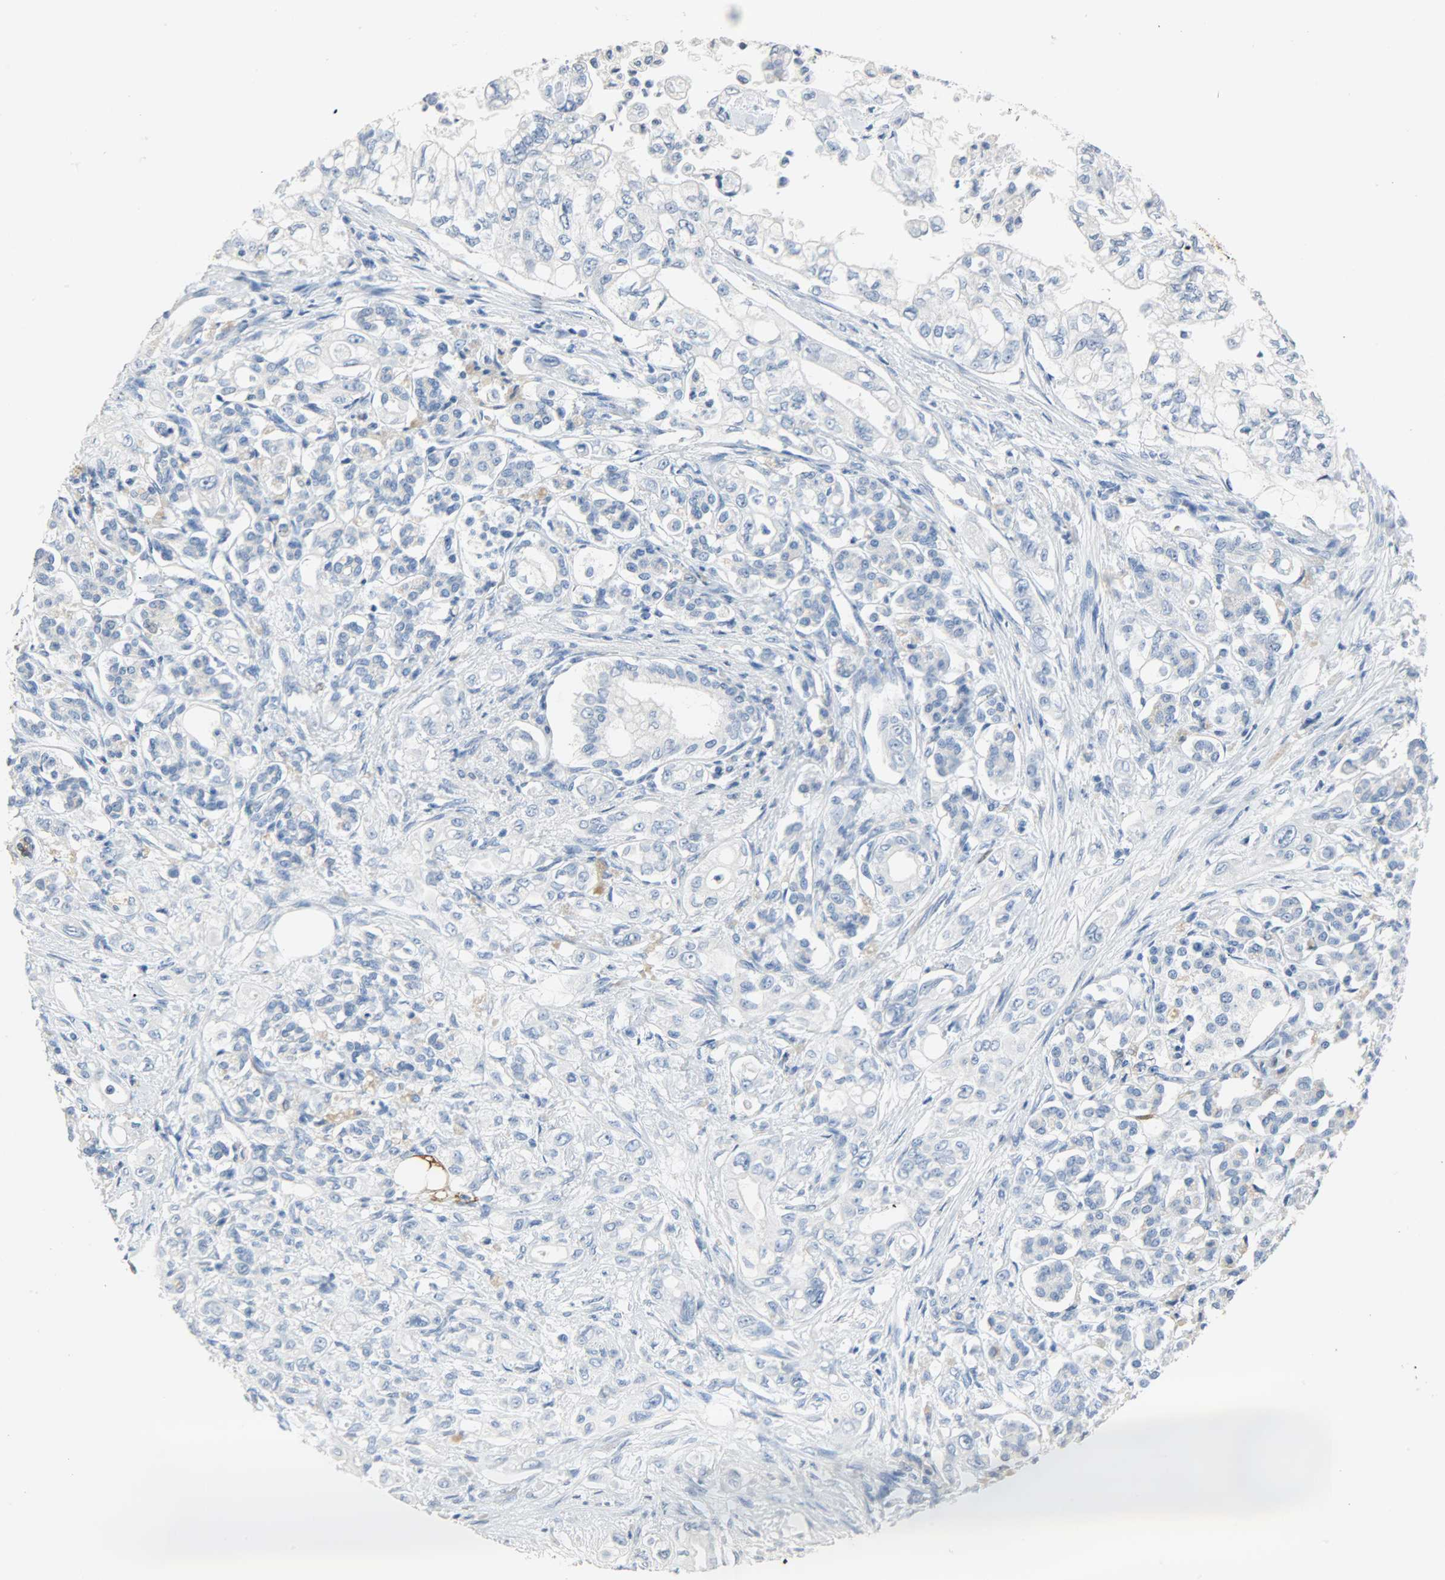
{"staining": {"intensity": "negative", "quantity": "none", "location": "none"}, "tissue": "pancreatic cancer", "cell_type": "Tumor cells", "image_type": "cancer", "snomed": [{"axis": "morphology", "description": "Normal tissue, NOS"}, {"axis": "topography", "description": "Pancreas"}], "caption": "Tumor cells show no significant expression in pancreatic cancer.", "gene": "CA3", "patient": {"sex": "male", "age": 42}}